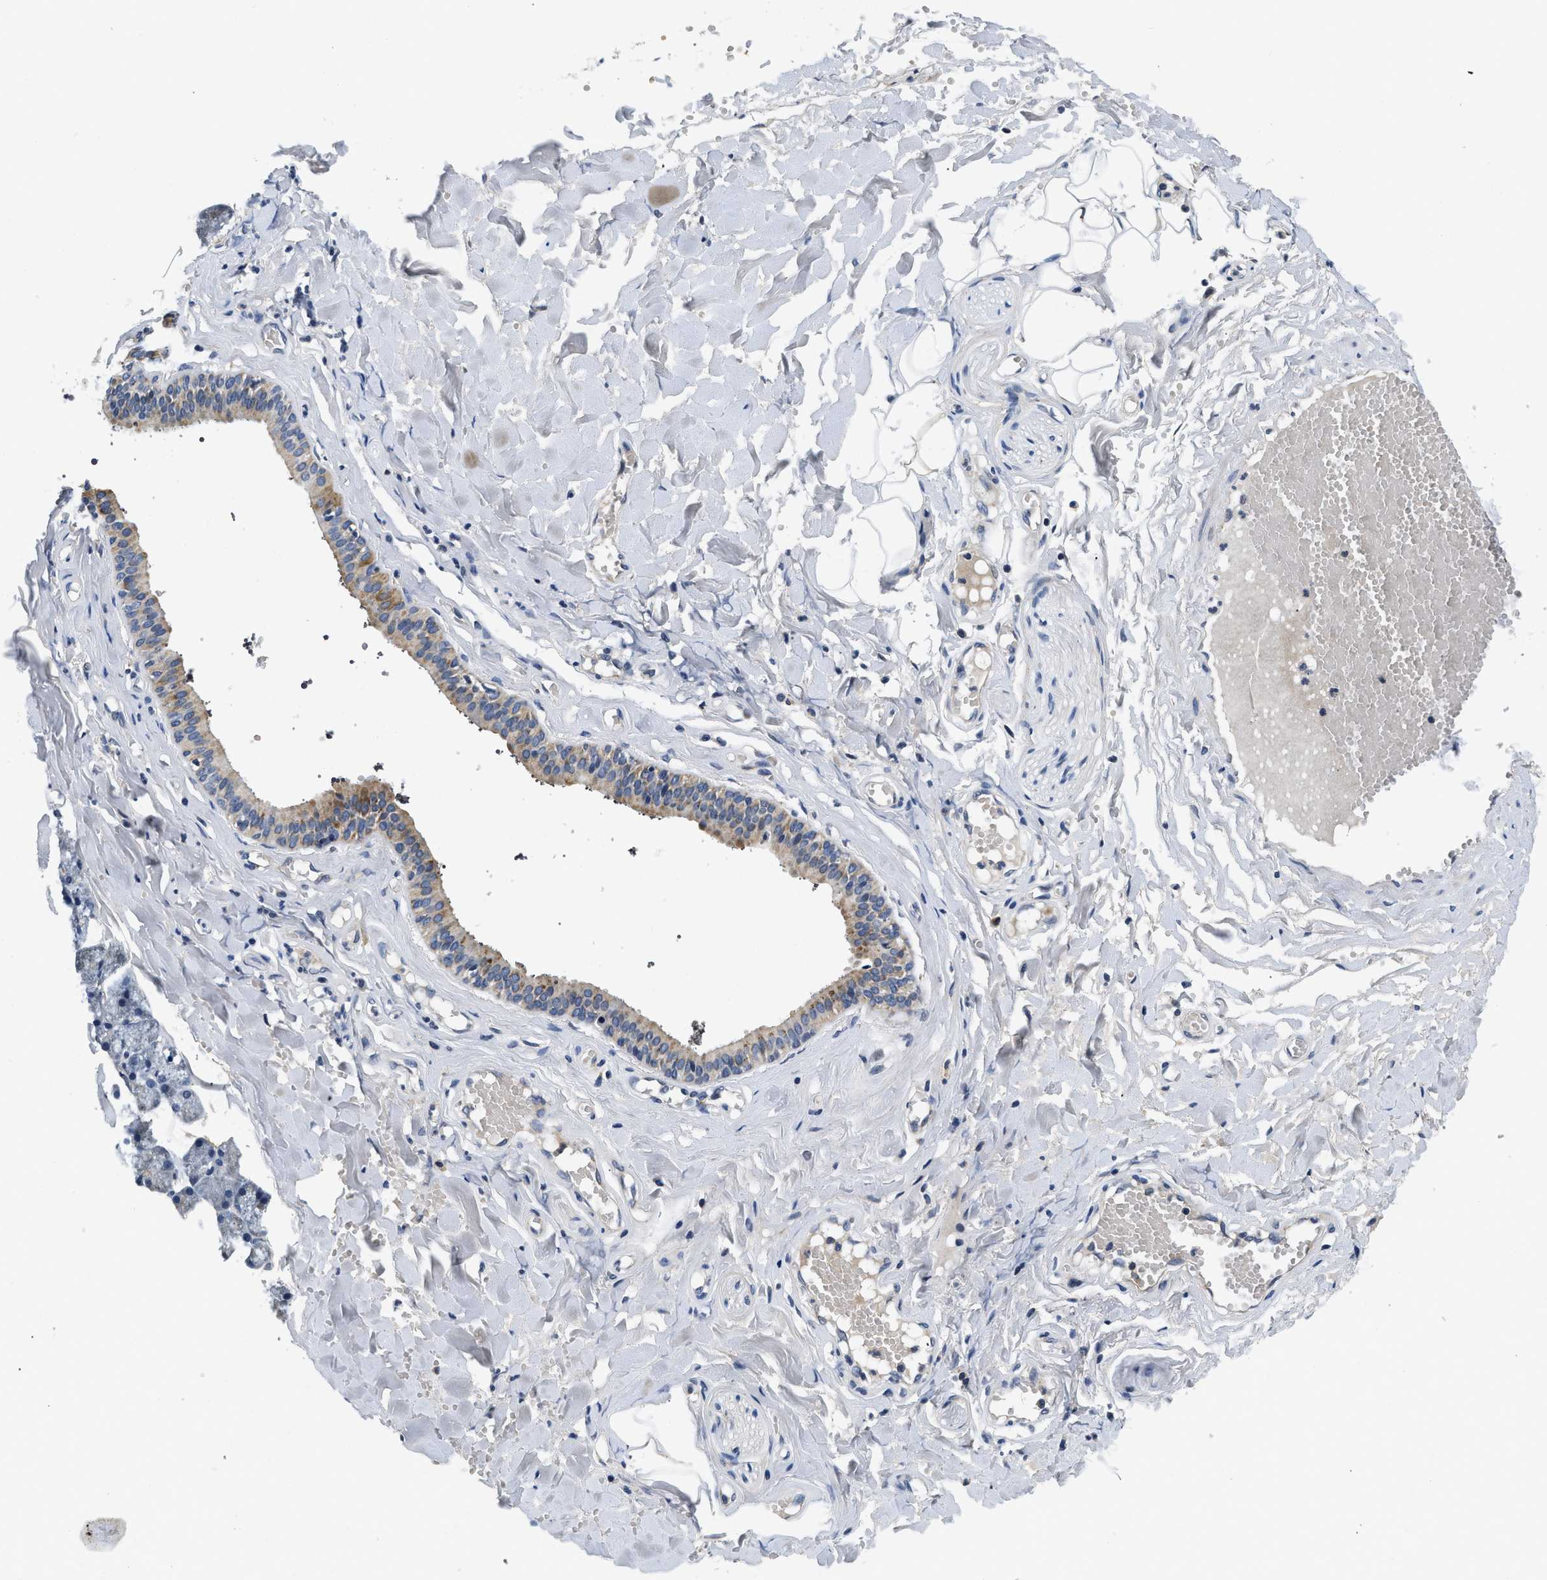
{"staining": {"intensity": "moderate", "quantity": "<25%", "location": "cytoplasmic/membranous"}, "tissue": "salivary gland", "cell_type": "Glandular cells", "image_type": "normal", "snomed": [{"axis": "morphology", "description": "Normal tissue, NOS"}, {"axis": "topography", "description": "Salivary gland"}], "caption": "Immunohistochemical staining of normal human salivary gland shows <25% levels of moderate cytoplasmic/membranous protein positivity in about <25% of glandular cells.", "gene": "PDP1", "patient": {"sex": "male", "age": 62}}